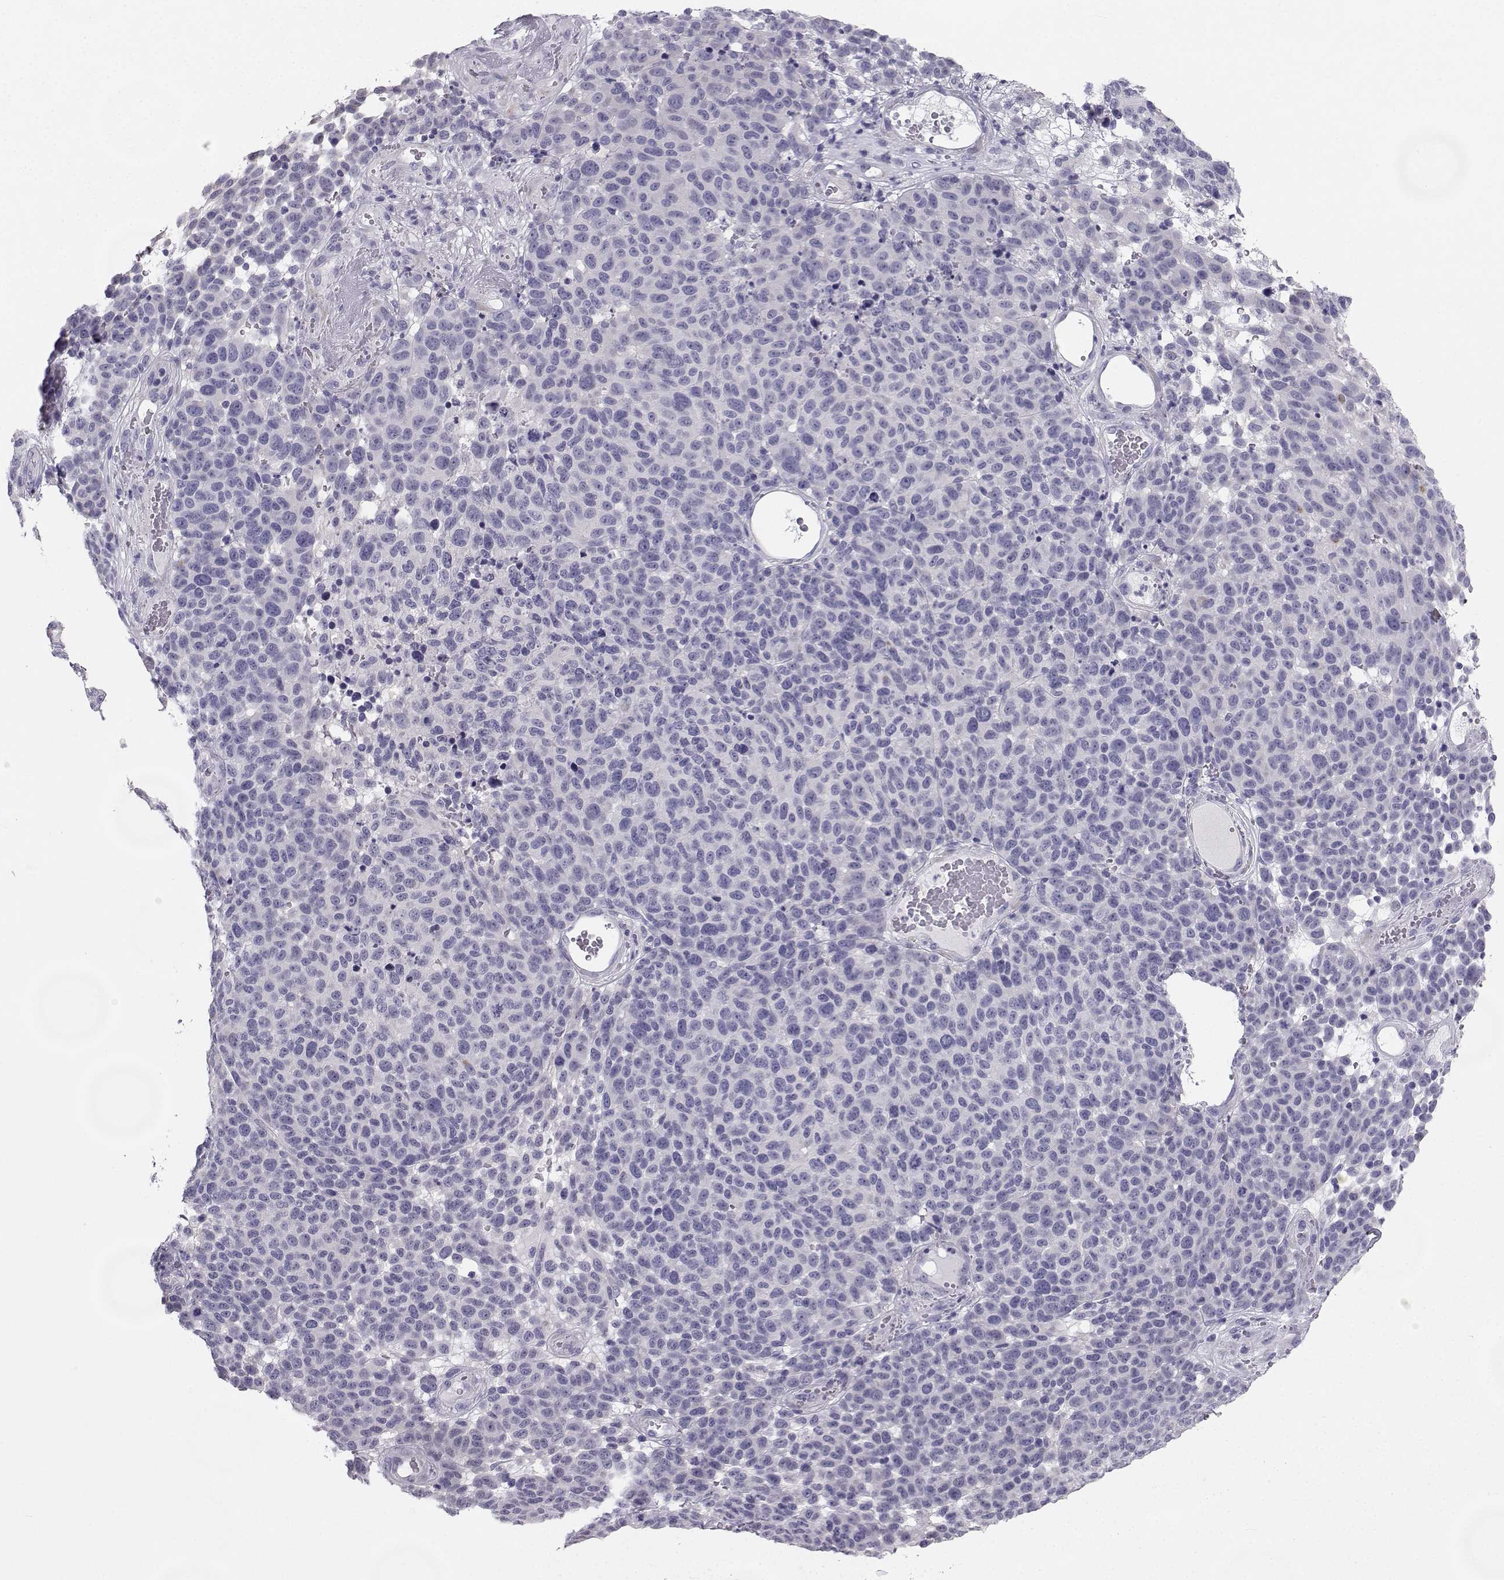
{"staining": {"intensity": "negative", "quantity": "none", "location": "none"}, "tissue": "melanoma", "cell_type": "Tumor cells", "image_type": "cancer", "snomed": [{"axis": "morphology", "description": "Malignant melanoma, NOS"}, {"axis": "topography", "description": "Skin"}], "caption": "An image of malignant melanoma stained for a protein exhibits no brown staining in tumor cells. The staining is performed using DAB brown chromogen with nuclei counter-stained in using hematoxylin.", "gene": "SYCE1", "patient": {"sex": "male", "age": 59}}